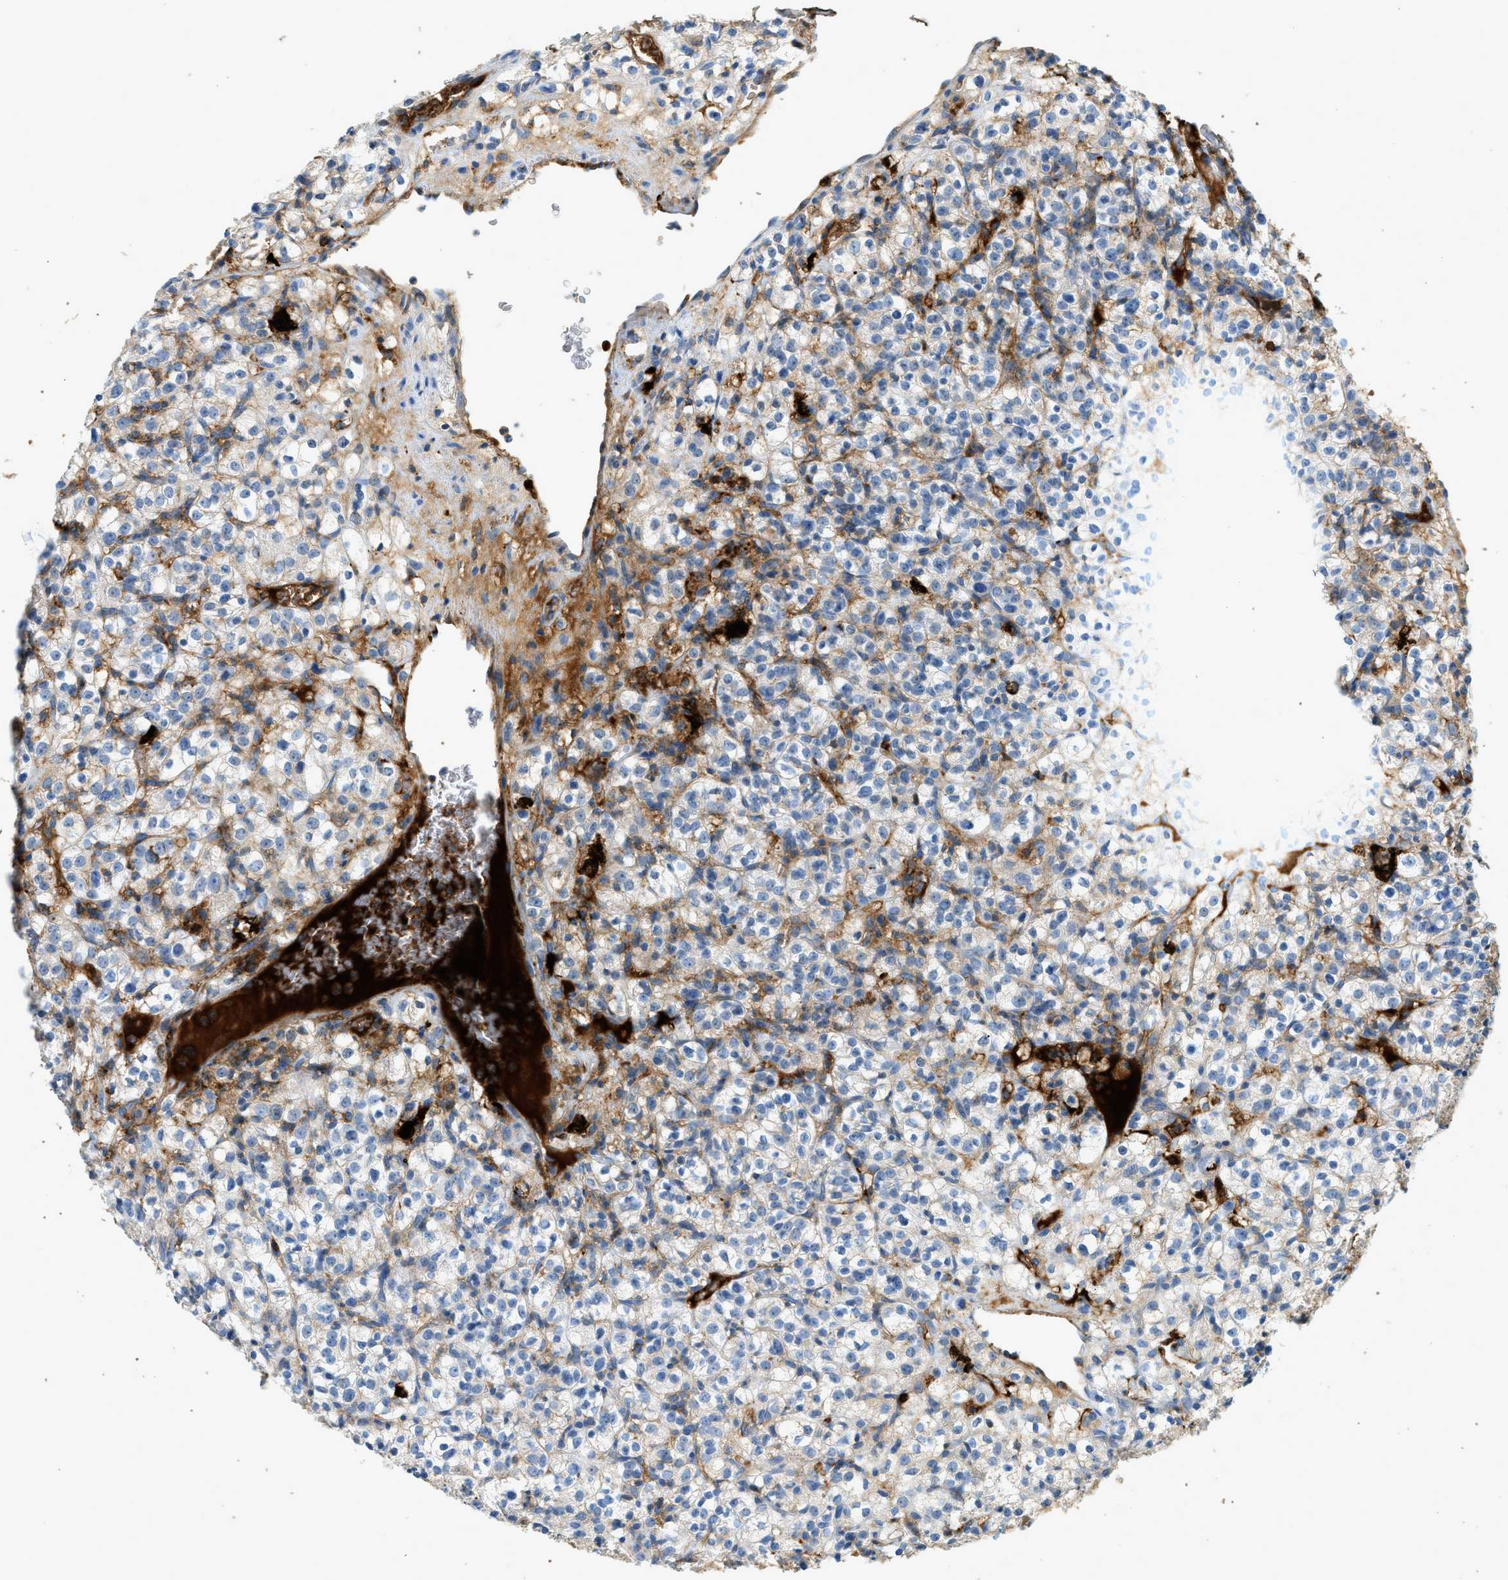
{"staining": {"intensity": "moderate", "quantity": "<25%", "location": "cytoplasmic/membranous"}, "tissue": "renal cancer", "cell_type": "Tumor cells", "image_type": "cancer", "snomed": [{"axis": "morphology", "description": "Normal tissue, NOS"}, {"axis": "morphology", "description": "Adenocarcinoma, NOS"}, {"axis": "topography", "description": "Kidney"}], "caption": "Immunohistochemical staining of renal cancer (adenocarcinoma) exhibits low levels of moderate cytoplasmic/membranous staining in approximately <25% of tumor cells. (DAB IHC with brightfield microscopy, high magnification).", "gene": "F2", "patient": {"sex": "female", "age": 72}}